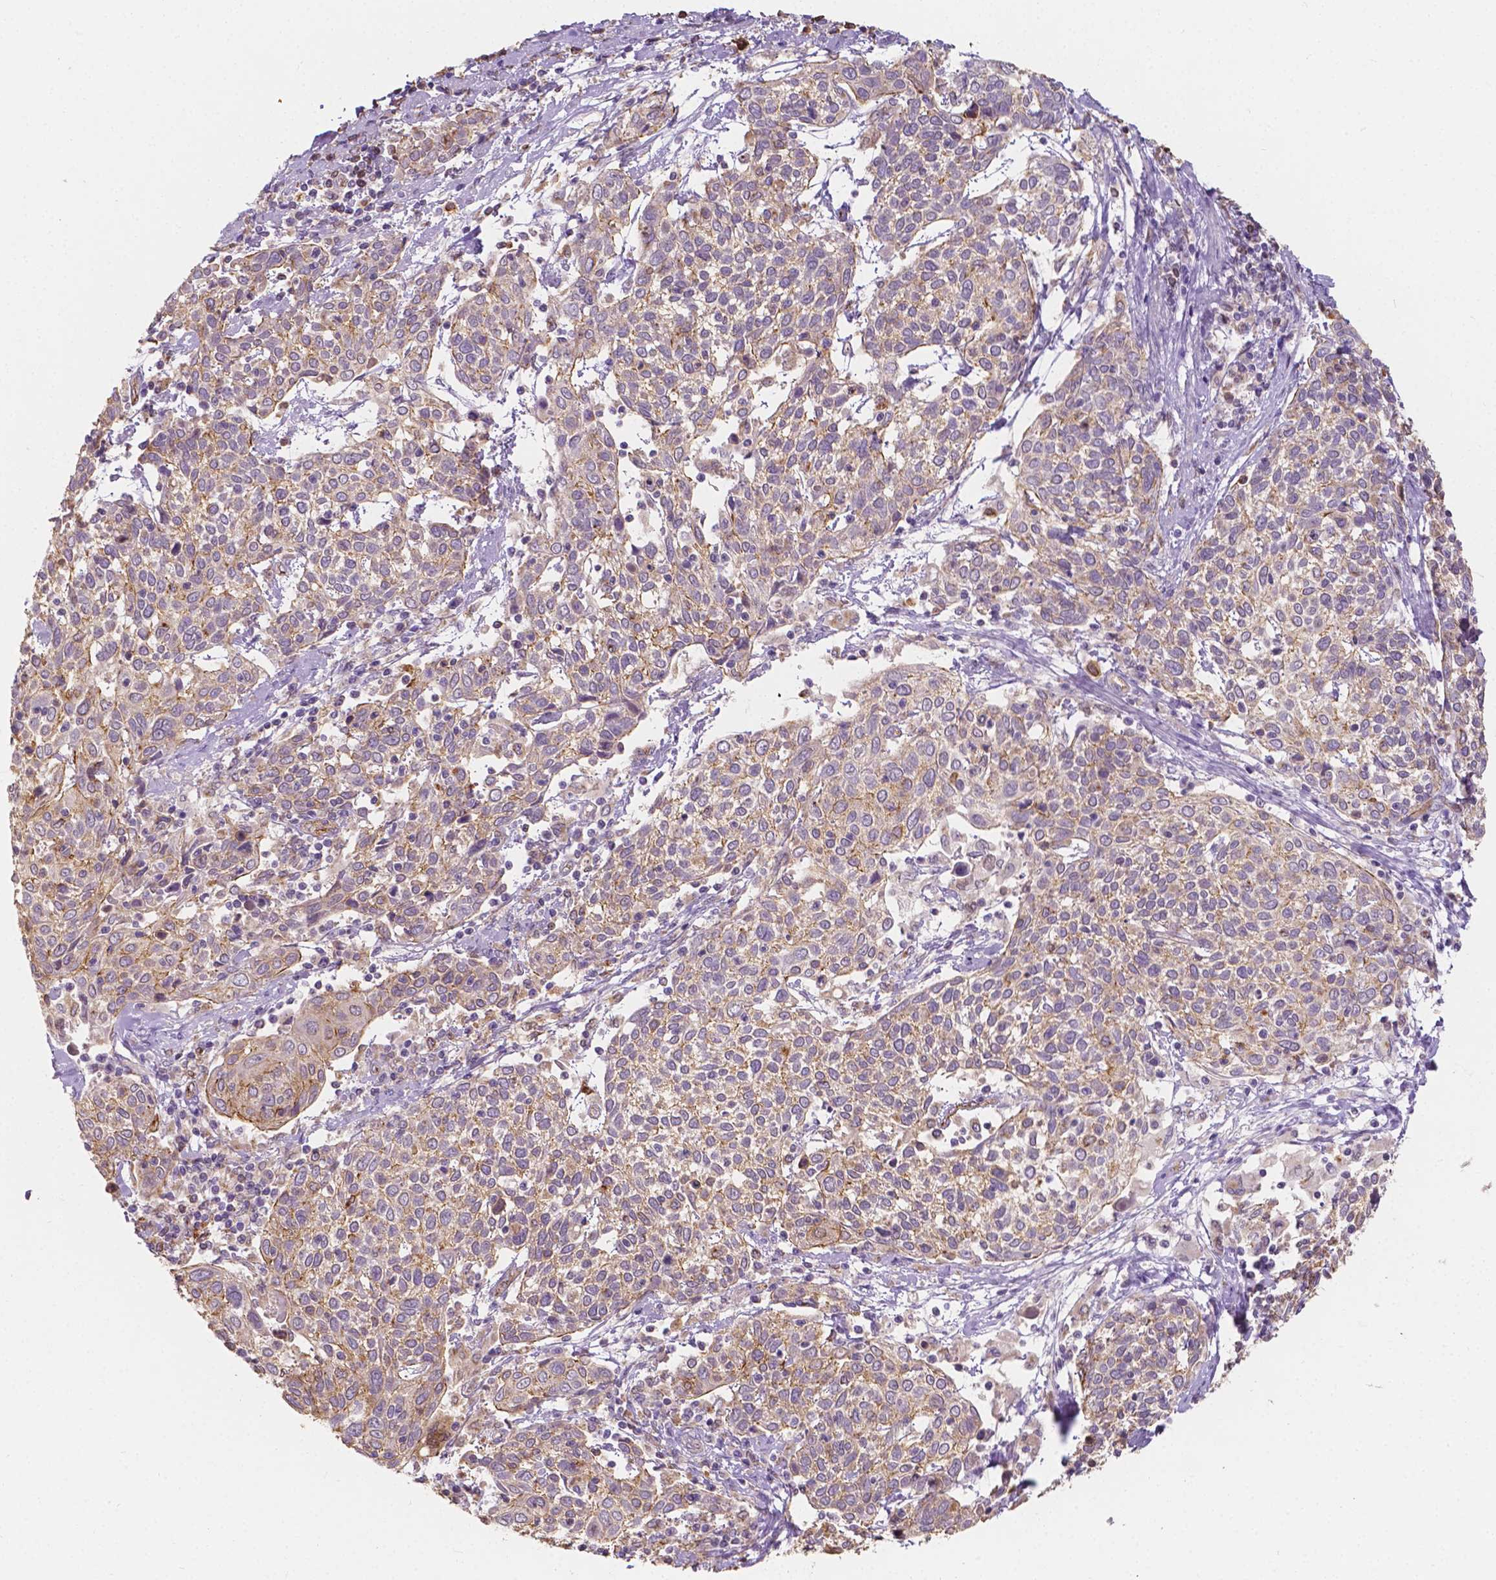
{"staining": {"intensity": "weak", "quantity": "25%-75%", "location": "cytoplasmic/membranous"}, "tissue": "cervical cancer", "cell_type": "Tumor cells", "image_type": "cancer", "snomed": [{"axis": "morphology", "description": "Squamous cell carcinoma, NOS"}, {"axis": "topography", "description": "Cervix"}], "caption": "Cervical cancer stained with a brown dye displays weak cytoplasmic/membranous positive positivity in about 25%-75% of tumor cells.", "gene": "SLC22A4", "patient": {"sex": "female", "age": 61}}